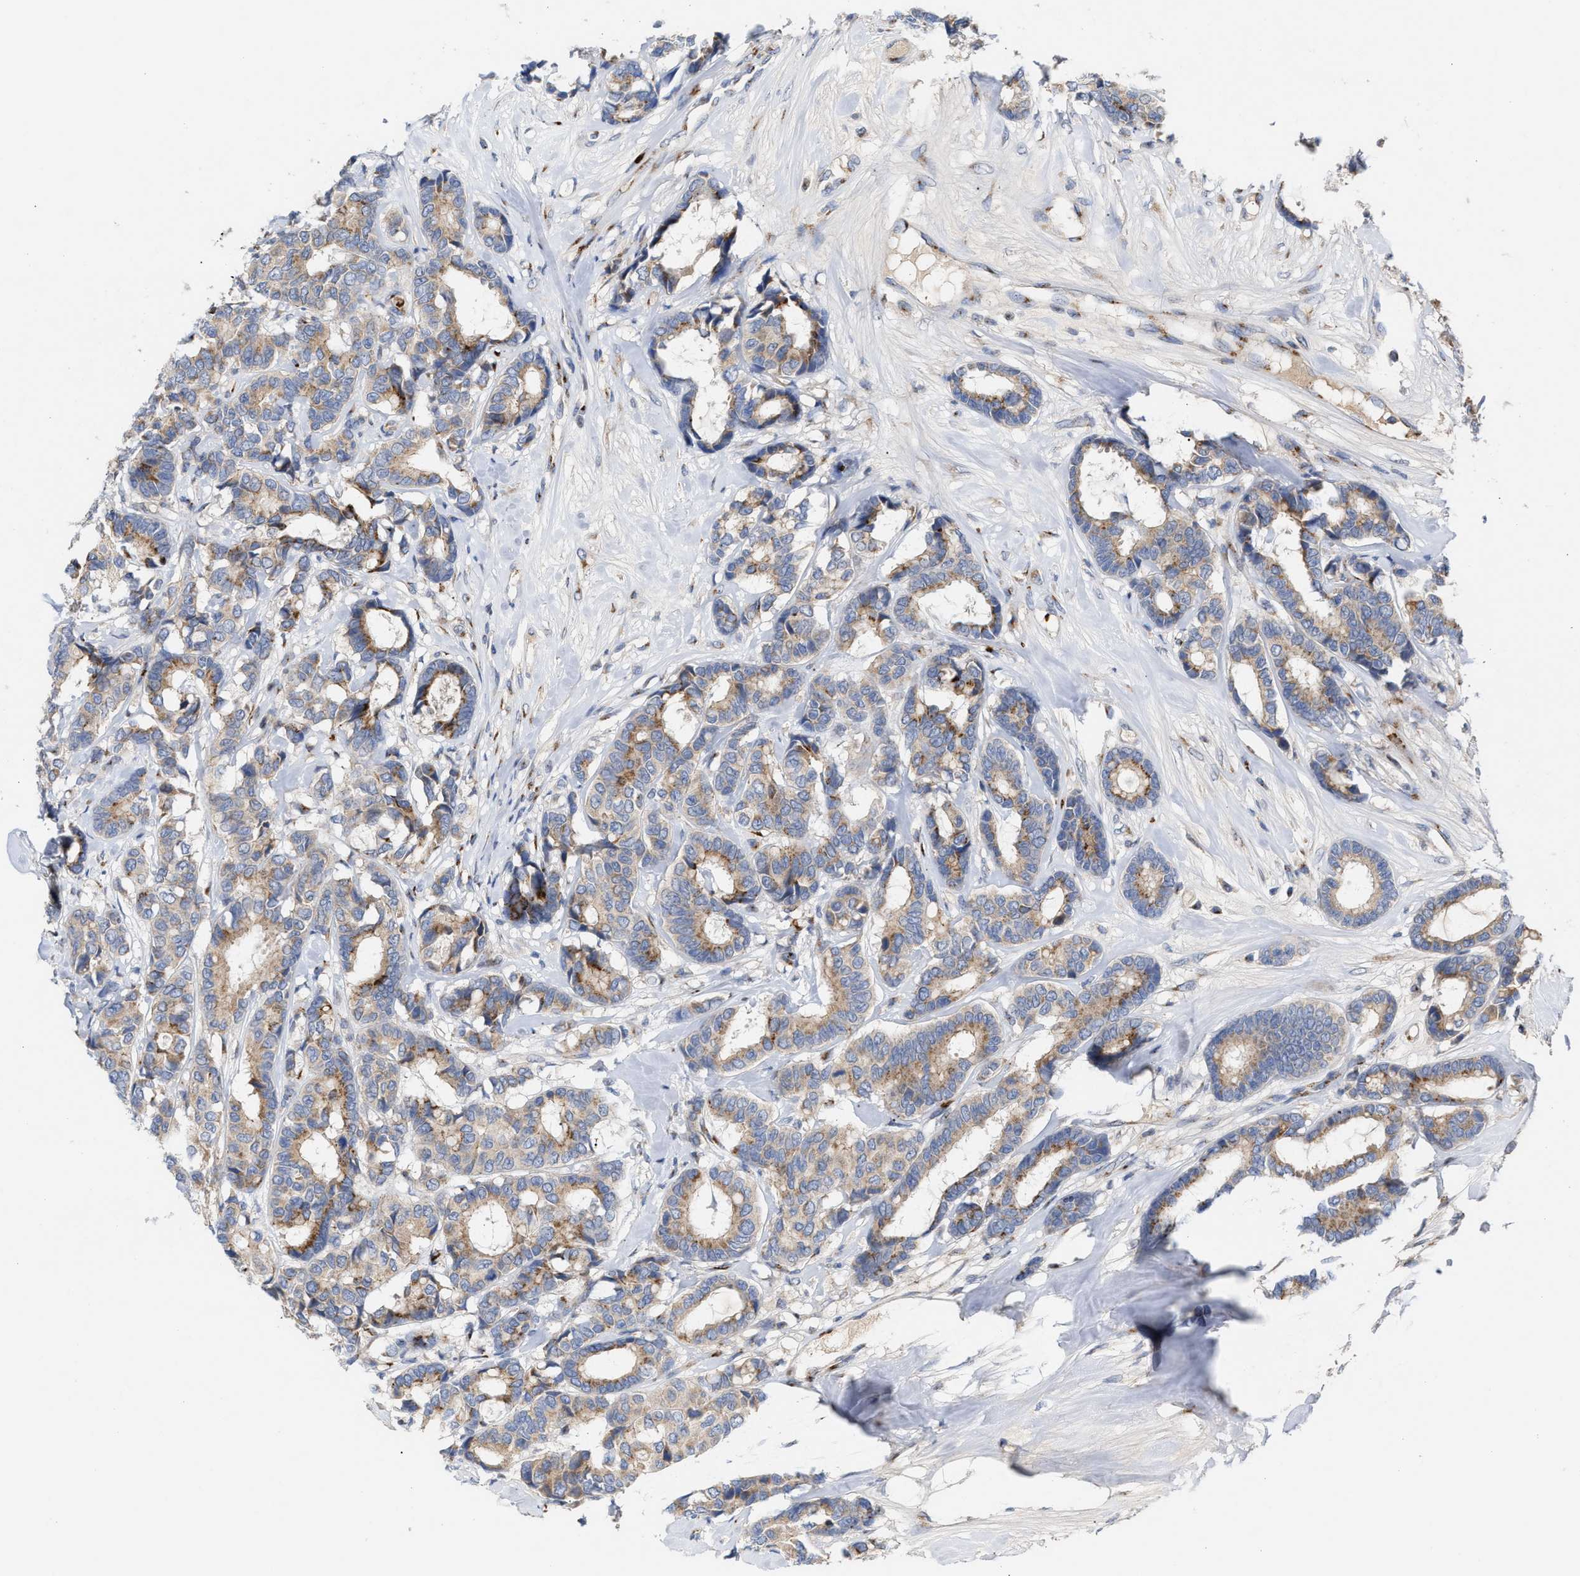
{"staining": {"intensity": "weak", "quantity": ">75%", "location": "cytoplasmic/membranous"}, "tissue": "breast cancer", "cell_type": "Tumor cells", "image_type": "cancer", "snomed": [{"axis": "morphology", "description": "Duct carcinoma"}, {"axis": "topography", "description": "Breast"}], "caption": "Immunohistochemistry (IHC) staining of invasive ductal carcinoma (breast), which exhibits low levels of weak cytoplasmic/membranous expression in about >75% of tumor cells indicating weak cytoplasmic/membranous protein staining. The staining was performed using DAB (3,3'-diaminobenzidine) (brown) for protein detection and nuclei were counterstained in hematoxylin (blue).", "gene": "CCL2", "patient": {"sex": "female", "age": 87}}